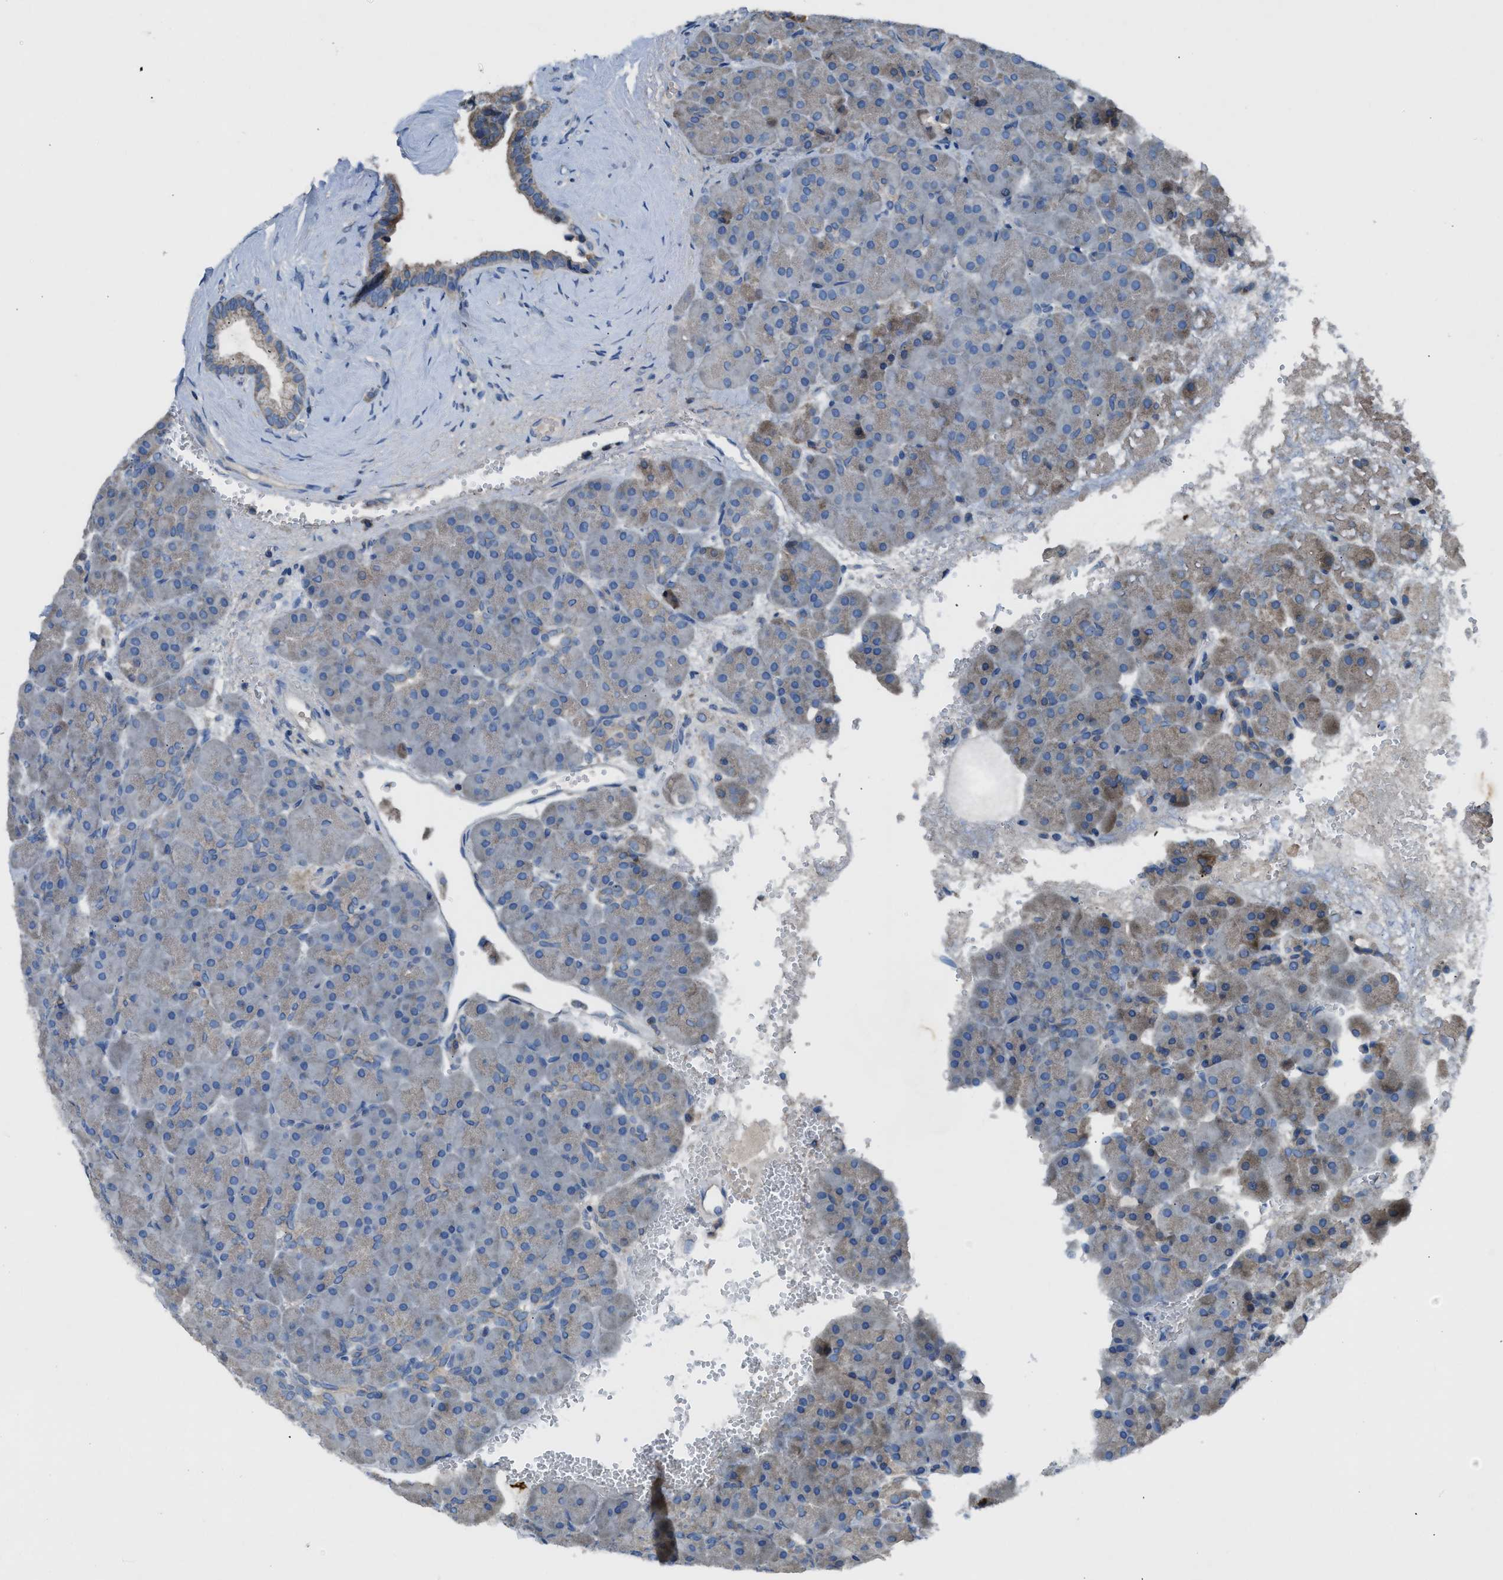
{"staining": {"intensity": "weak", "quantity": "<25%", "location": "cytoplasmic/membranous"}, "tissue": "pancreas", "cell_type": "Exocrine glandular cells", "image_type": "normal", "snomed": [{"axis": "morphology", "description": "Normal tissue, NOS"}, {"axis": "topography", "description": "Pancreas"}], "caption": "The IHC image has no significant staining in exocrine glandular cells of pancreas.", "gene": "PAFAH2", "patient": {"sex": "male", "age": 66}}